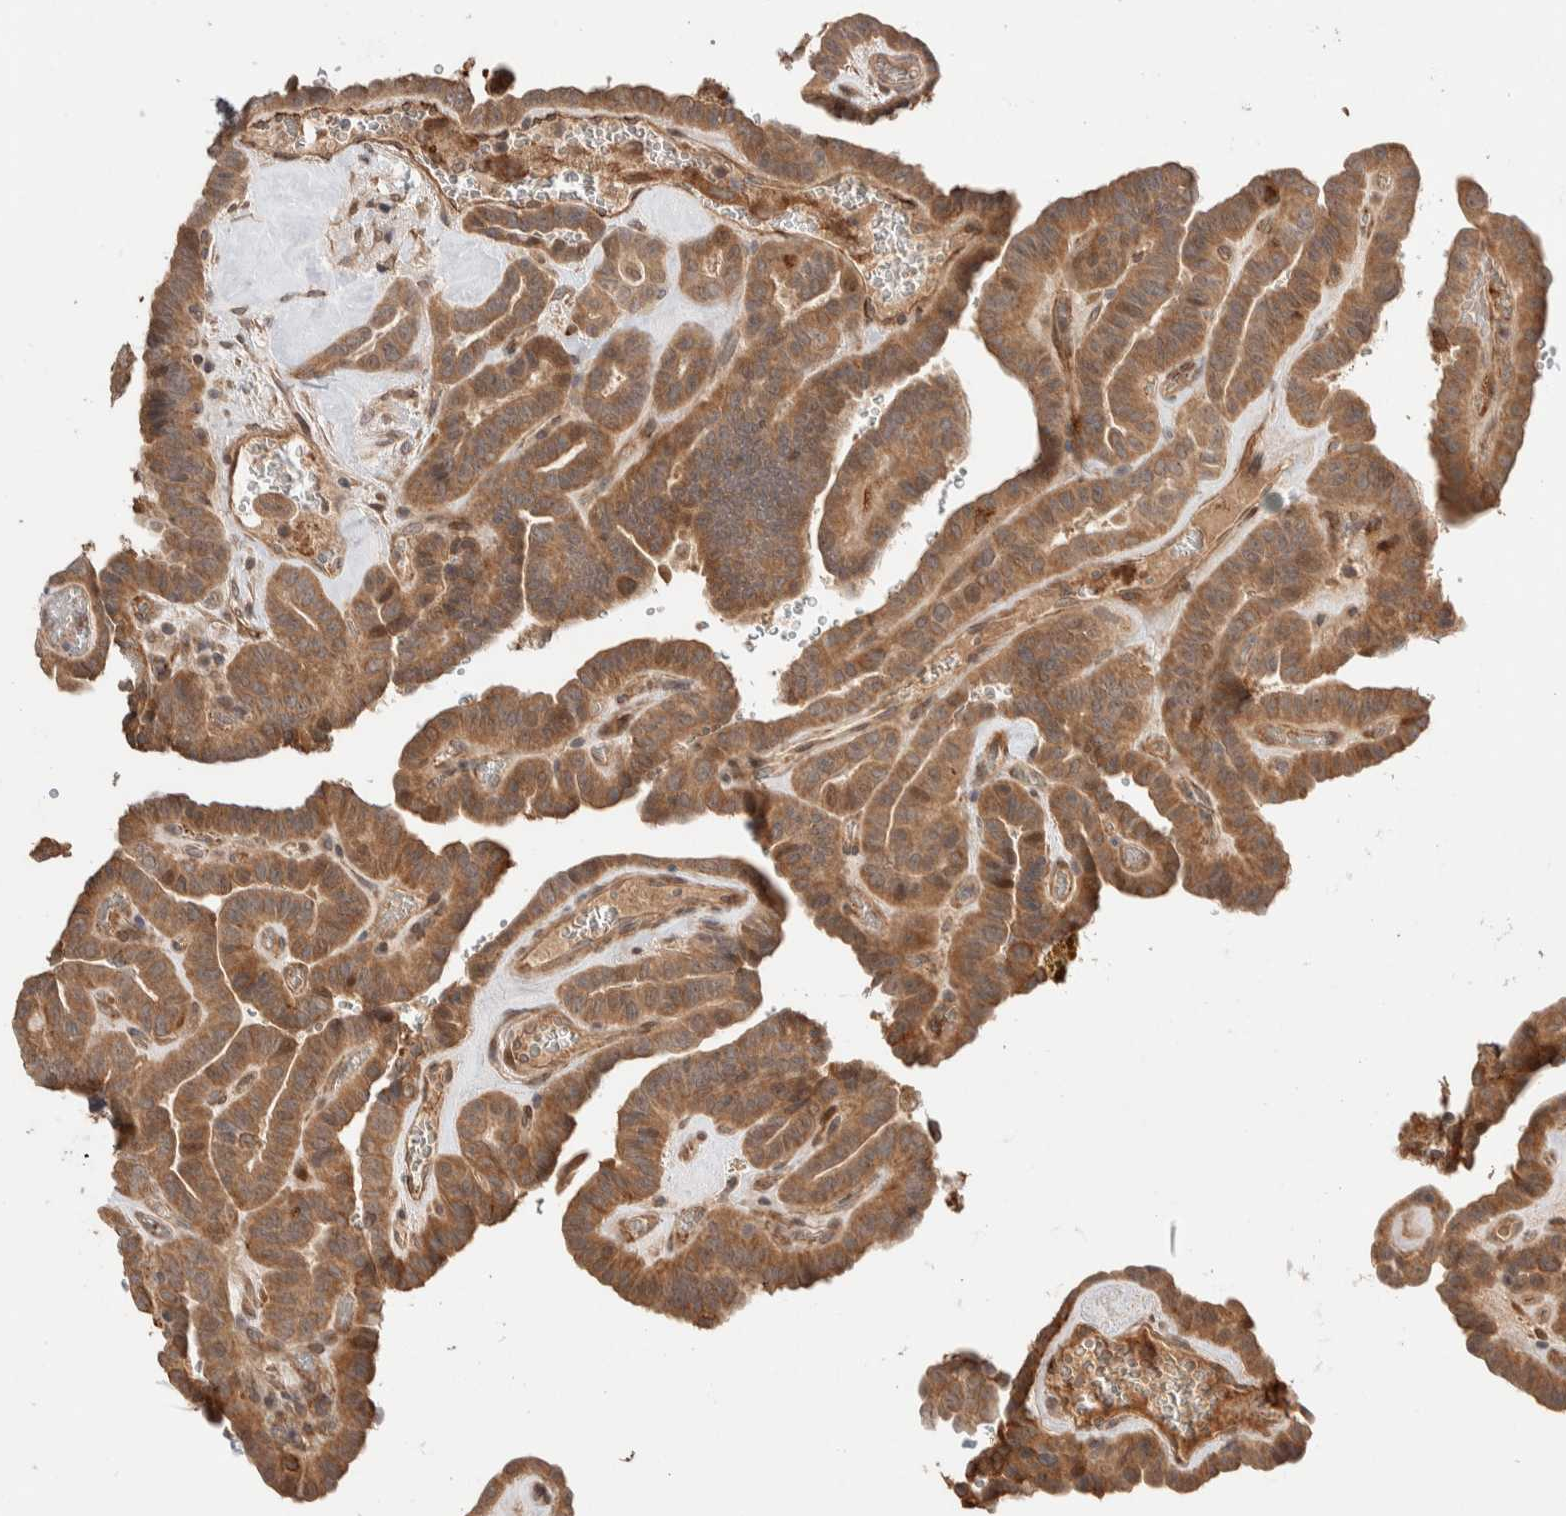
{"staining": {"intensity": "moderate", "quantity": ">75%", "location": "cytoplasmic/membranous"}, "tissue": "thyroid cancer", "cell_type": "Tumor cells", "image_type": "cancer", "snomed": [{"axis": "morphology", "description": "Papillary adenocarcinoma, NOS"}, {"axis": "topography", "description": "Thyroid gland"}], "caption": "A brown stain highlights moderate cytoplasmic/membranous staining of a protein in thyroid cancer tumor cells.", "gene": "PRDM15", "patient": {"sex": "male", "age": 77}}